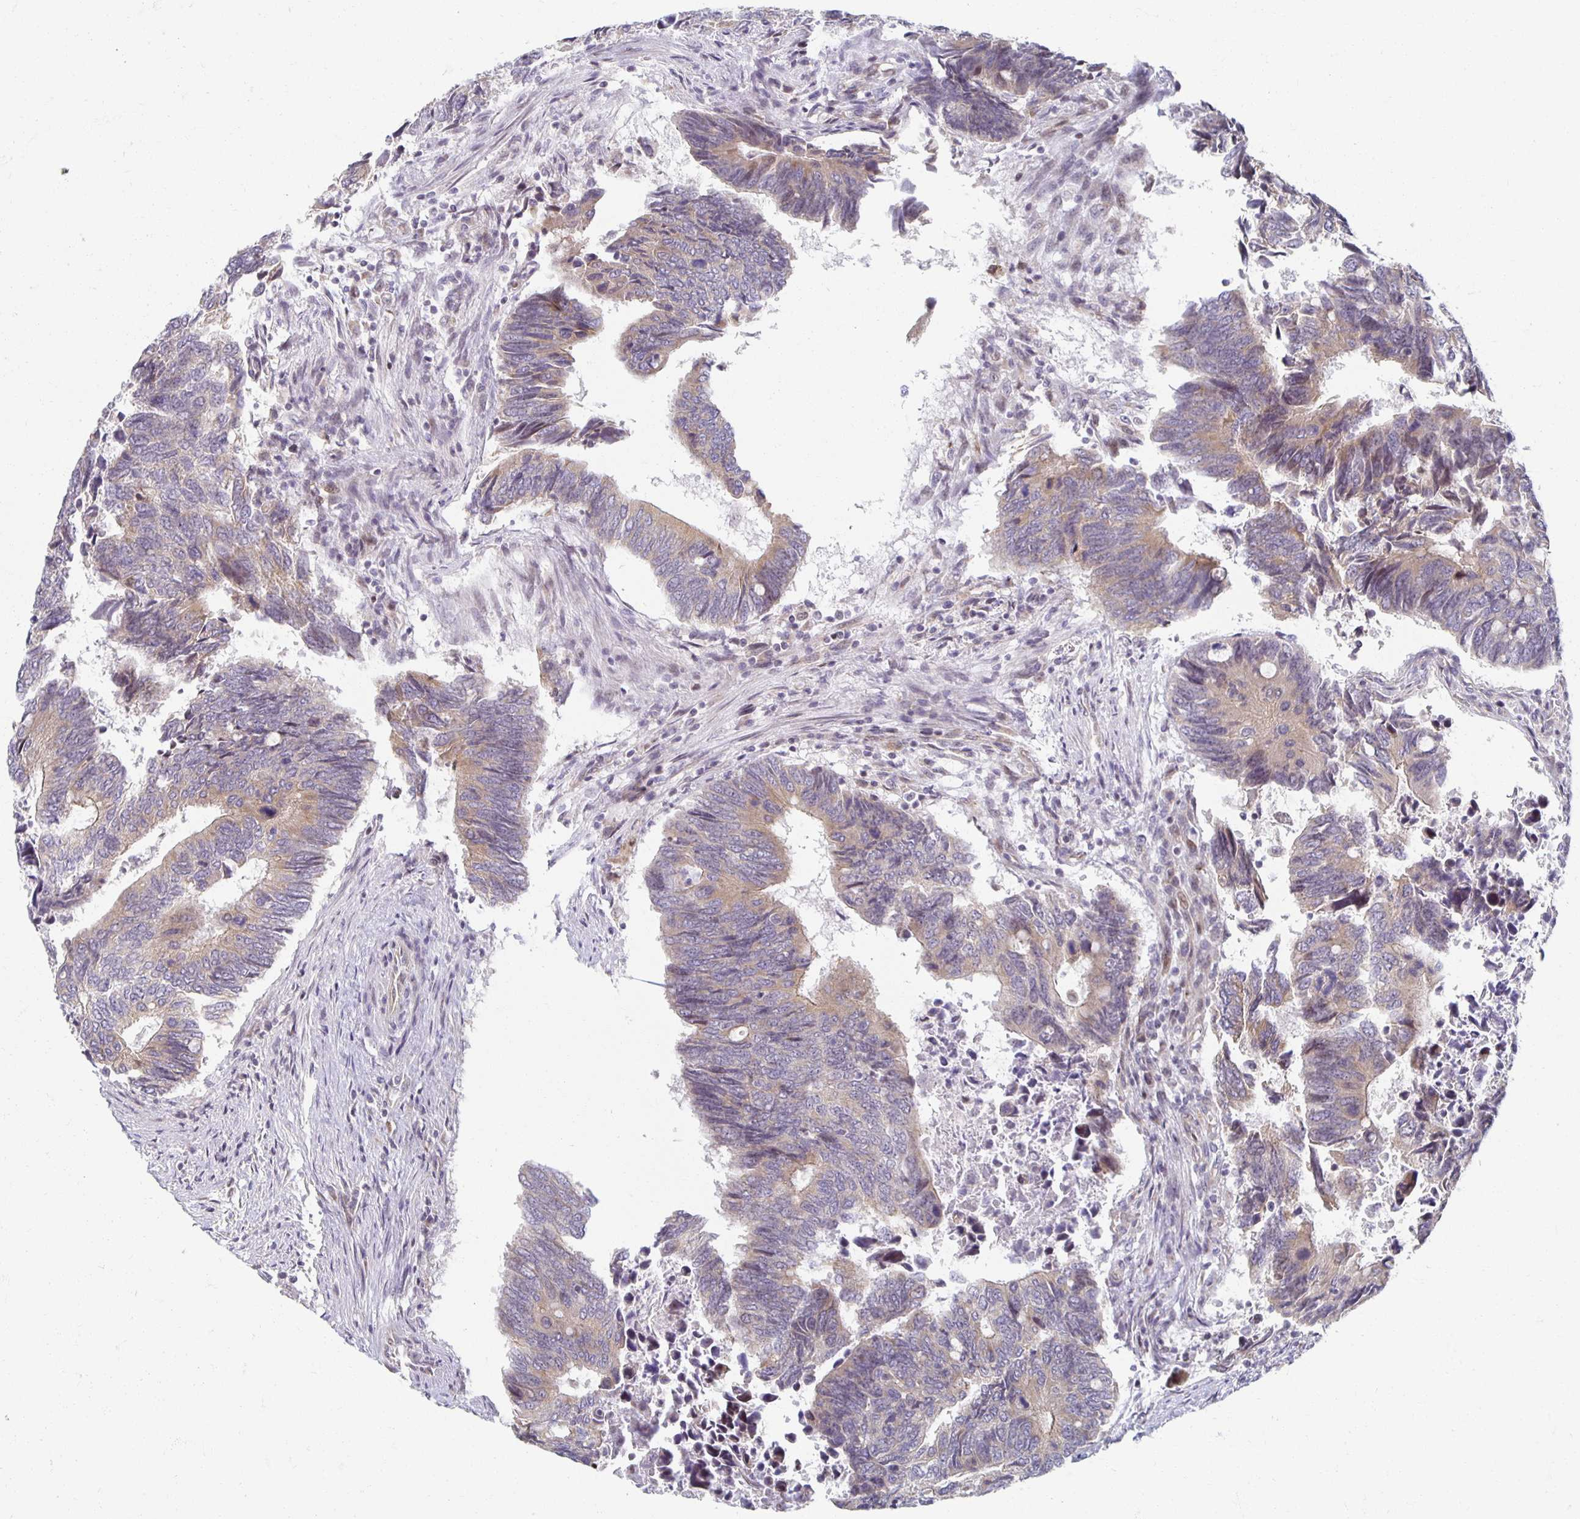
{"staining": {"intensity": "weak", "quantity": "25%-75%", "location": "cytoplasmic/membranous"}, "tissue": "colorectal cancer", "cell_type": "Tumor cells", "image_type": "cancer", "snomed": [{"axis": "morphology", "description": "Adenocarcinoma, NOS"}, {"axis": "topography", "description": "Colon"}], "caption": "Tumor cells show low levels of weak cytoplasmic/membranous positivity in about 25%-75% of cells in adenocarcinoma (colorectal).", "gene": "HCFC1R1", "patient": {"sex": "male", "age": 87}}